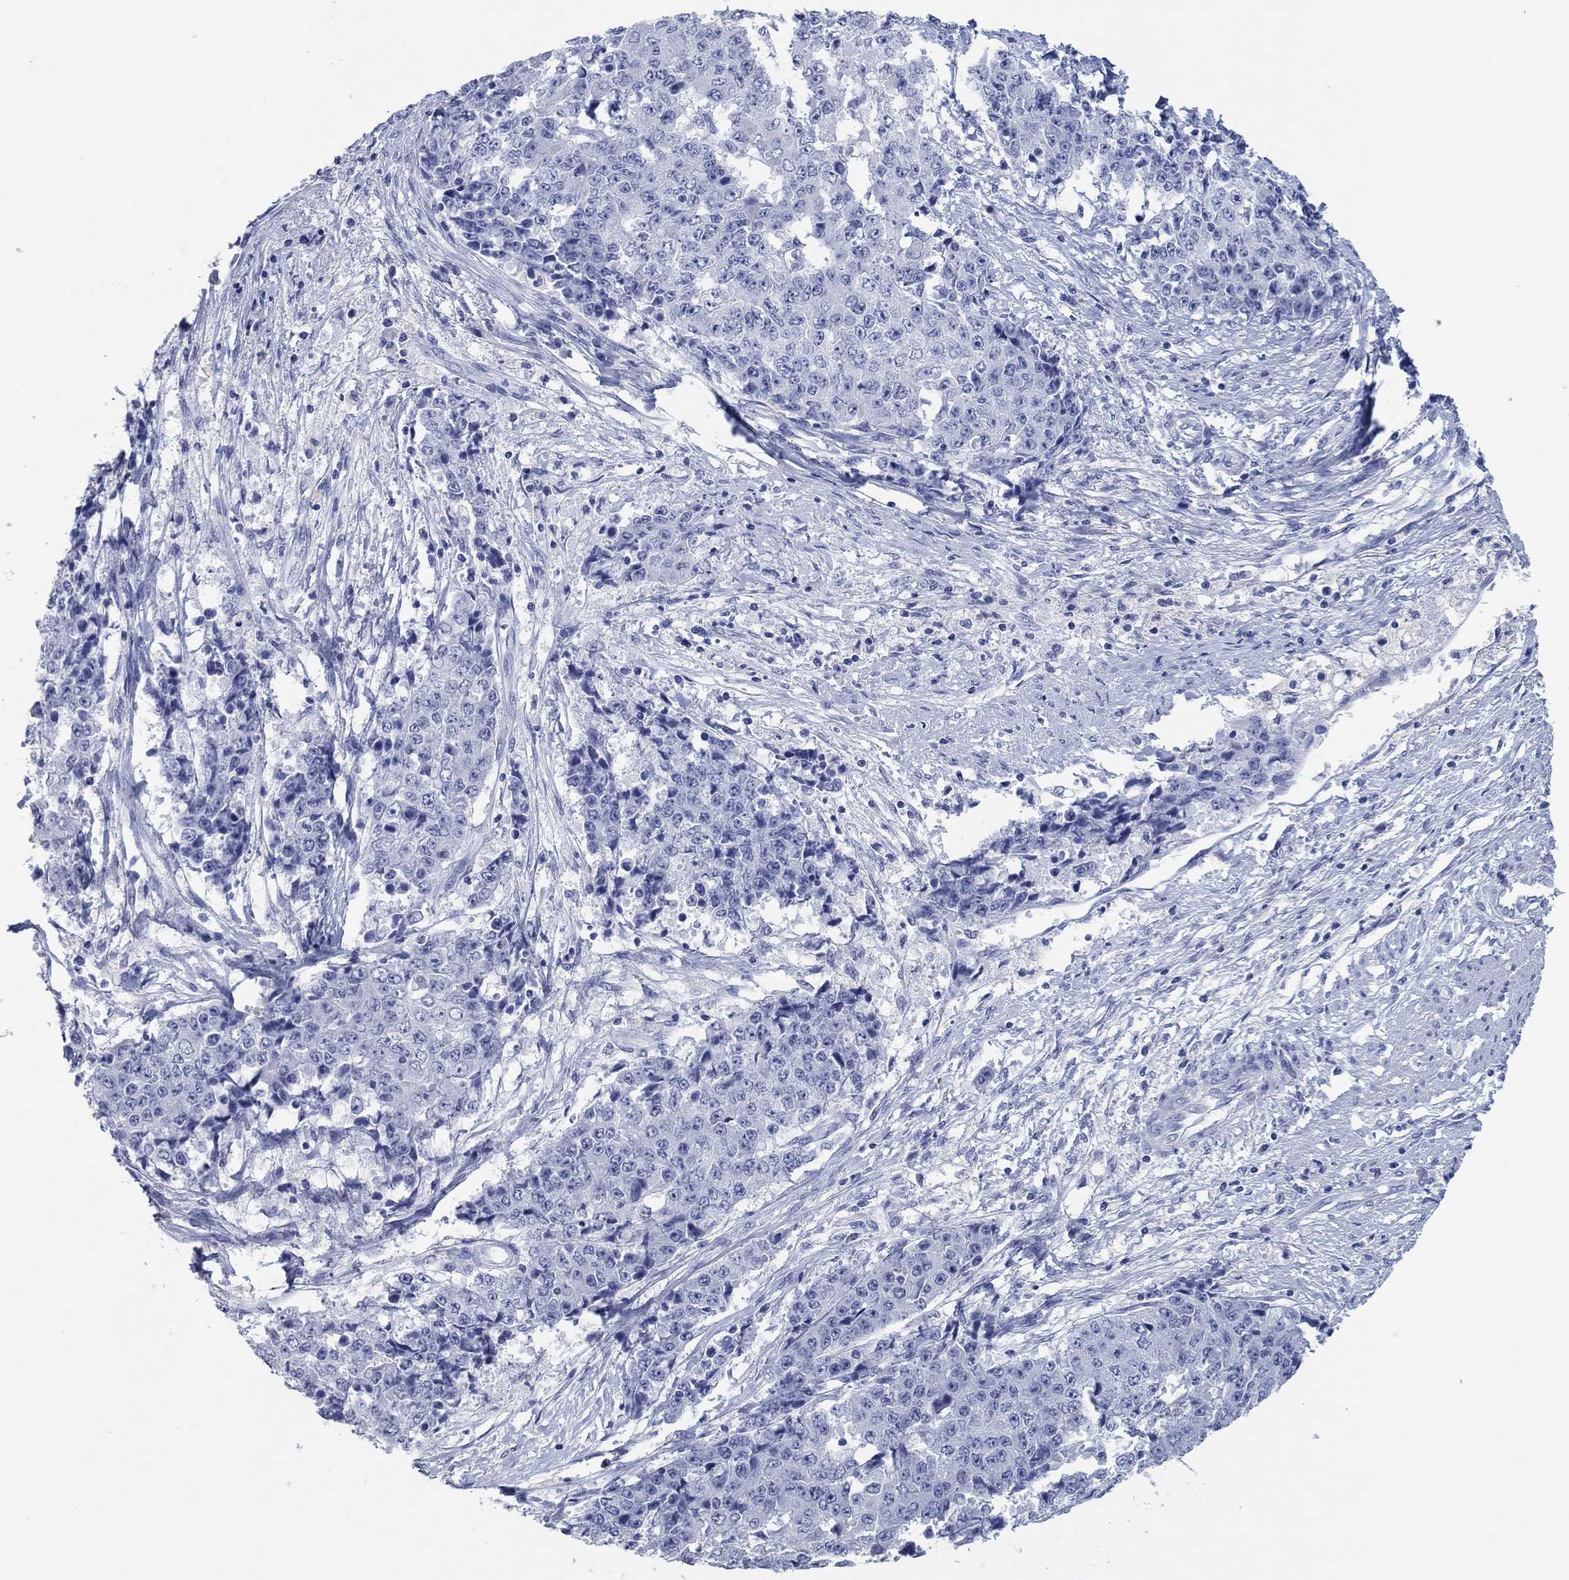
{"staining": {"intensity": "negative", "quantity": "none", "location": "none"}, "tissue": "ovarian cancer", "cell_type": "Tumor cells", "image_type": "cancer", "snomed": [{"axis": "morphology", "description": "Carcinoma, endometroid"}, {"axis": "topography", "description": "Ovary"}], "caption": "Immunohistochemical staining of human ovarian endometroid carcinoma reveals no significant positivity in tumor cells.", "gene": "POU5F1", "patient": {"sex": "female", "age": 42}}